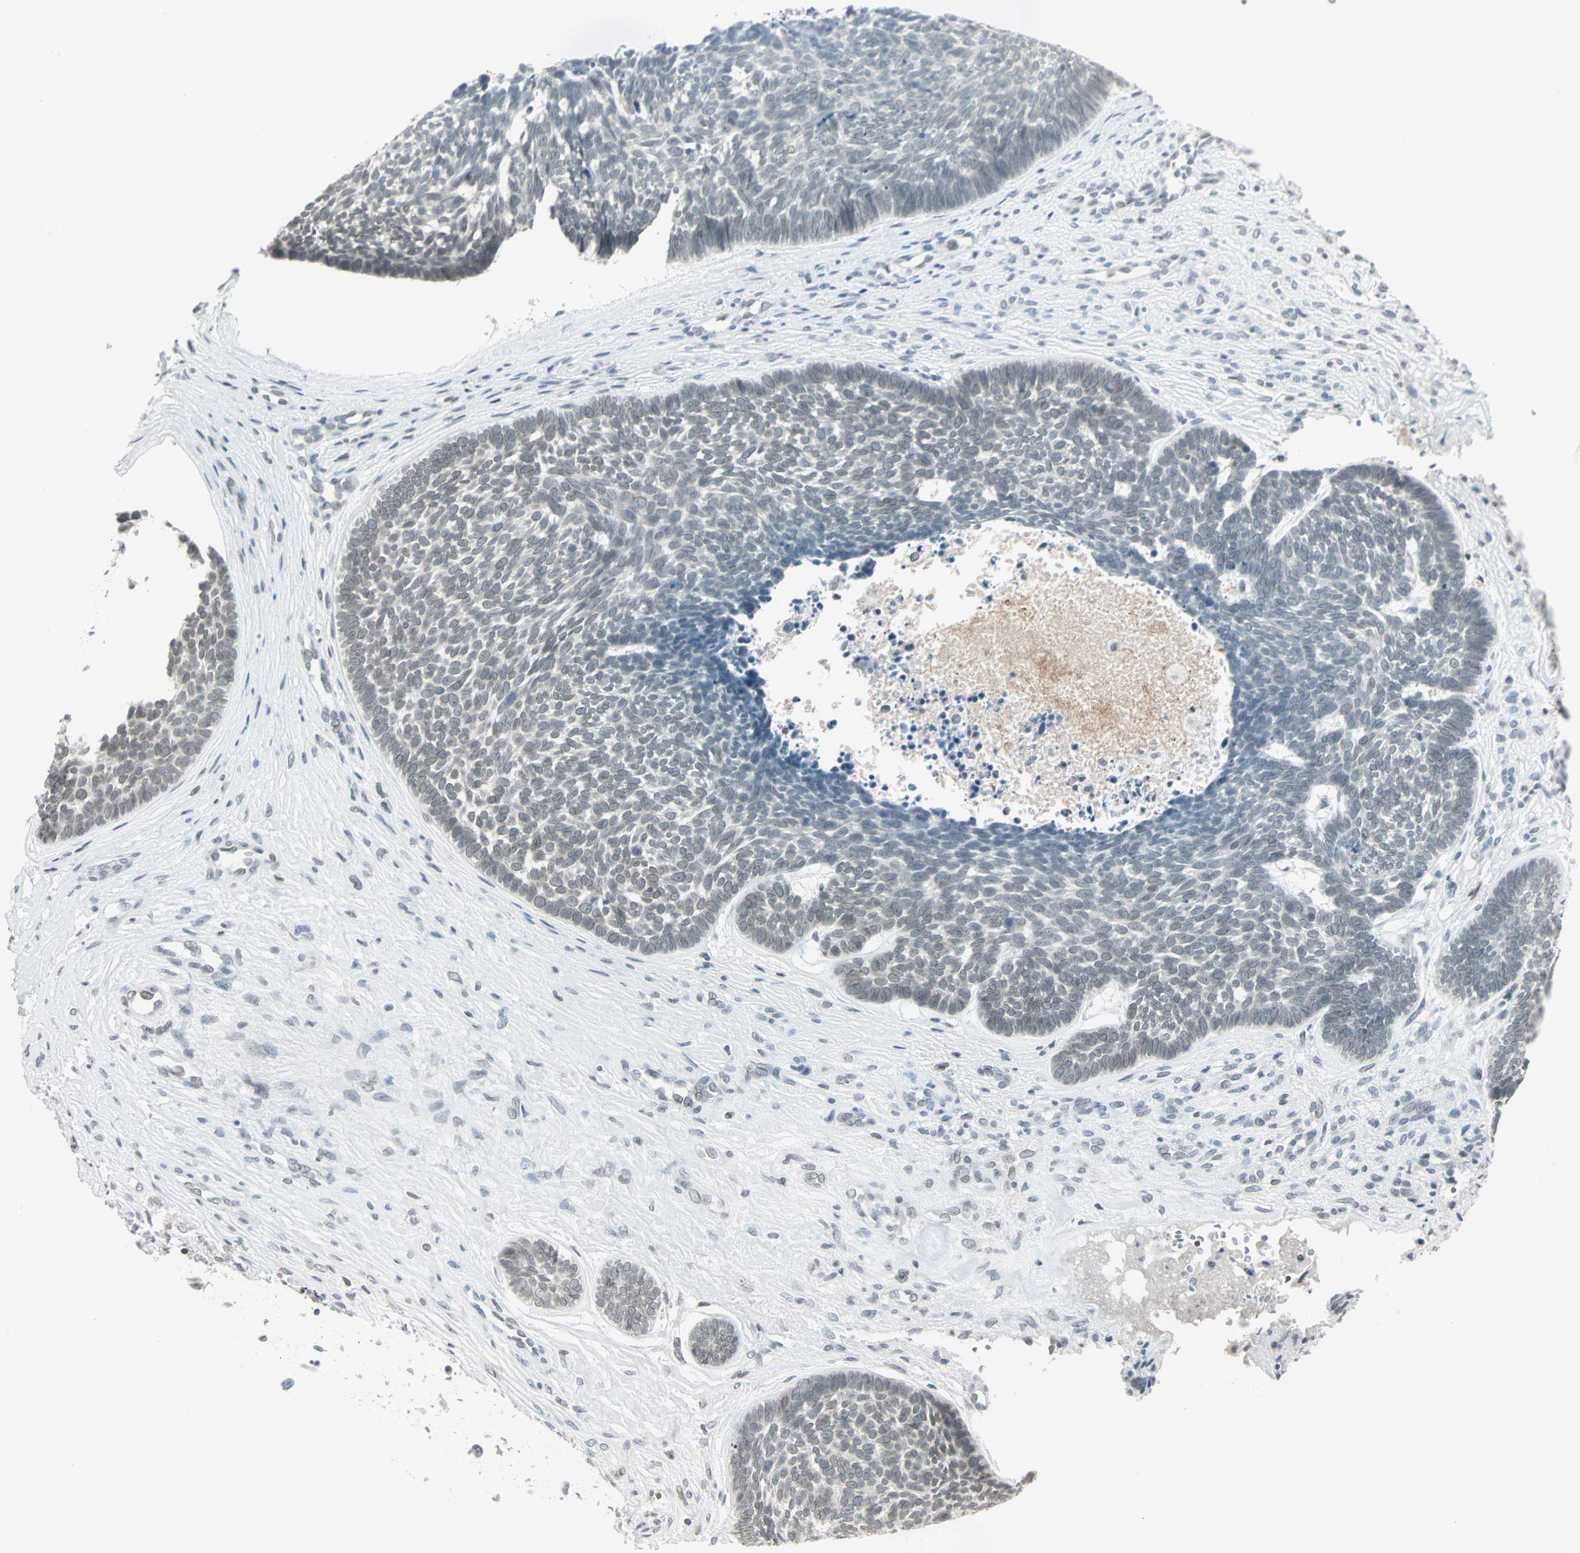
{"staining": {"intensity": "weak", "quantity": "<25%", "location": "cytoplasmic/membranous,nuclear"}, "tissue": "skin cancer", "cell_type": "Tumor cells", "image_type": "cancer", "snomed": [{"axis": "morphology", "description": "Basal cell carcinoma"}, {"axis": "topography", "description": "Skin"}], "caption": "Skin basal cell carcinoma was stained to show a protein in brown. There is no significant expression in tumor cells.", "gene": "BCAN", "patient": {"sex": "male", "age": 84}}